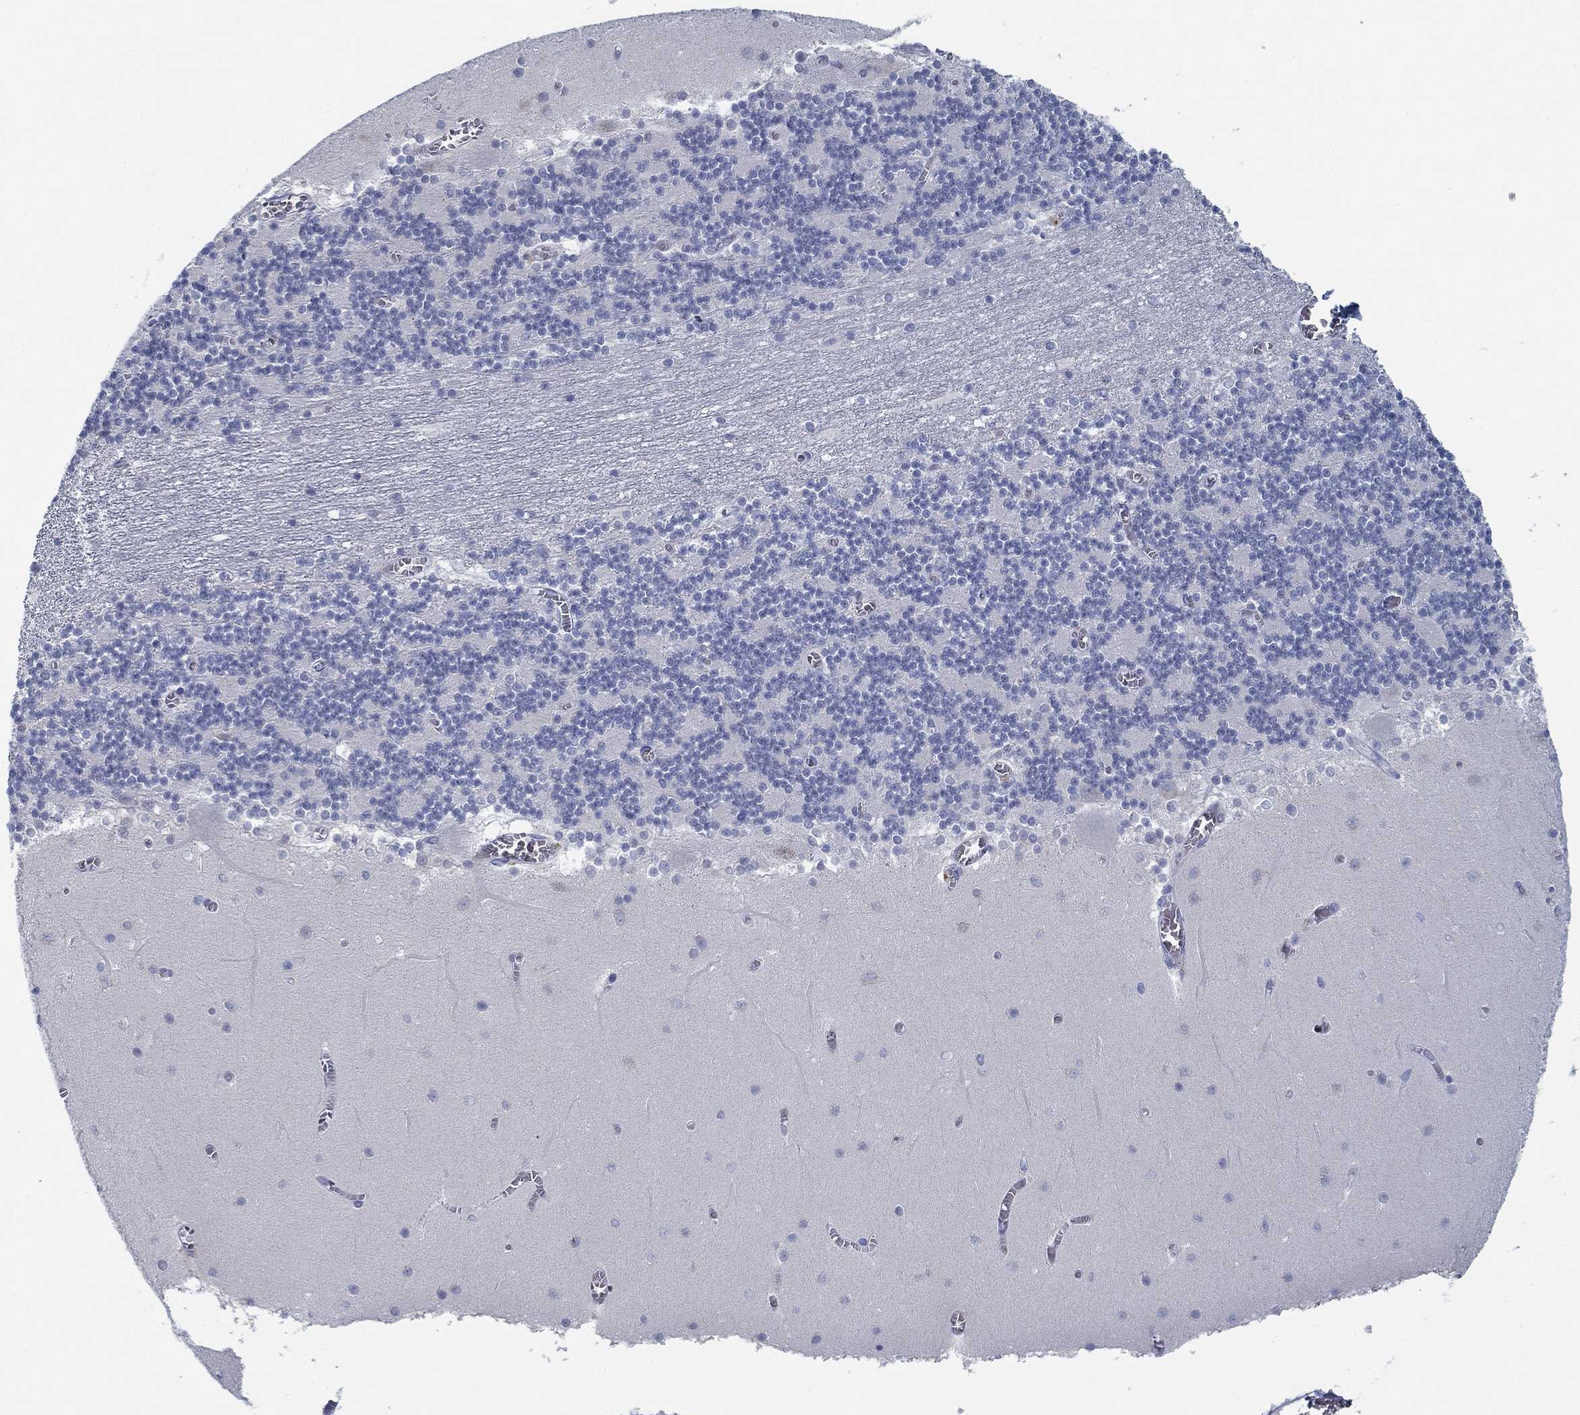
{"staining": {"intensity": "negative", "quantity": "none", "location": "none"}, "tissue": "cerebellum", "cell_type": "Cells in granular layer", "image_type": "normal", "snomed": [{"axis": "morphology", "description": "Normal tissue, NOS"}, {"axis": "topography", "description": "Cerebellum"}], "caption": "Immunohistochemistry photomicrograph of benign human cerebellum stained for a protein (brown), which reveals no expression in cells in granular layer.", "gene": "DNAL1", "patient": {"sex": "female", "age": 28}}